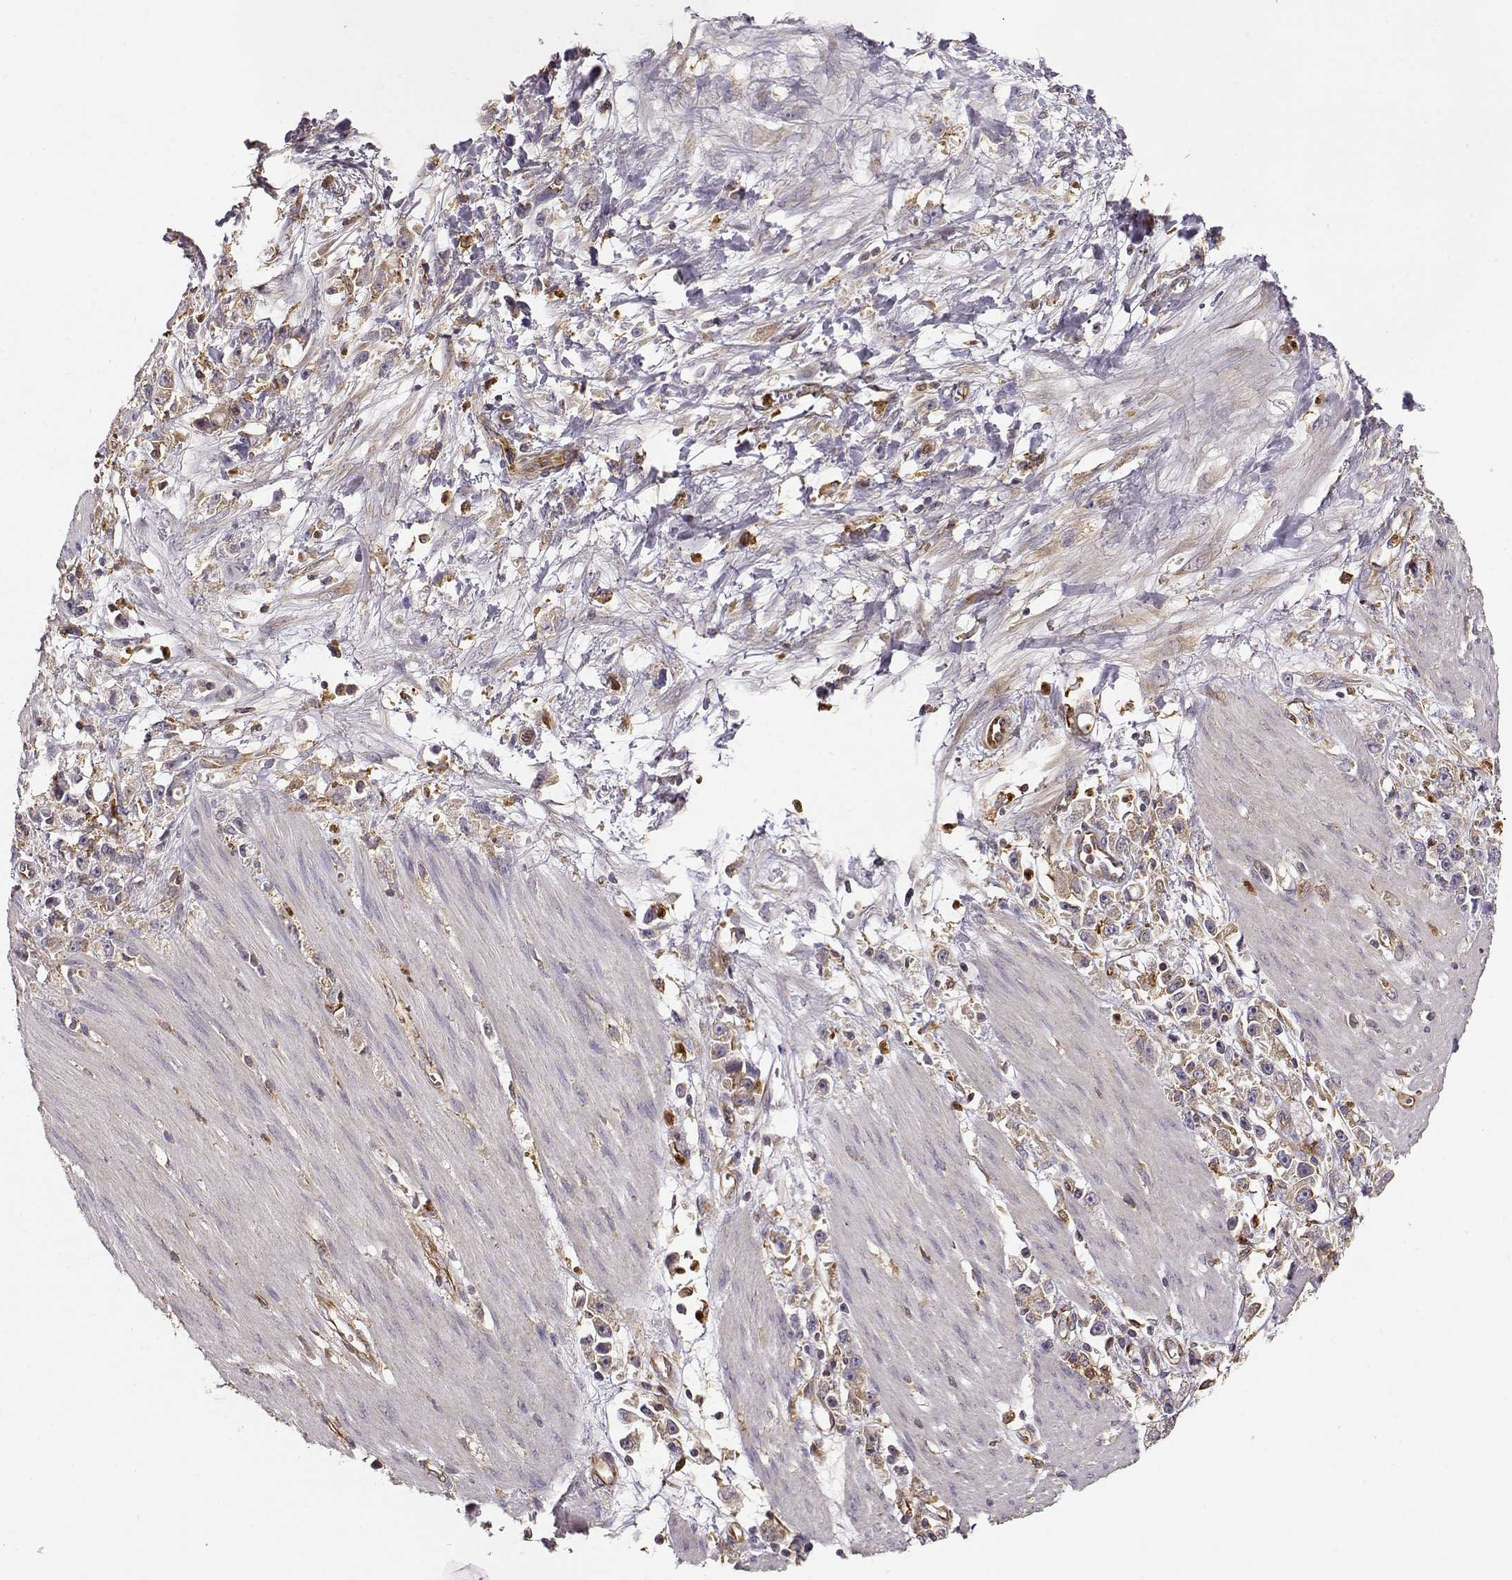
{"staining": {"intensity": "weak", "quantity": ">75%", "location": "cytoplasmic/membranous"}, "tissue": "stomach cancer", "cell_type": "Tumor cells", "image_type": "cancer", "snomed": [{"axis": "morphology", "description": "Adenocarcinoma, NOS"}, {"axis": "topography", "description": "Stomach"}], "caption": "Protein staining demonstrates weak cytoplasmic/membranous positivity in about >75% of tumor cells in stomach cancer. Using DAB (brown) and hematoxylin (blue) stains, captured at high magnification using brightfield microscopy.", "gene": "ARHGEF2", "patient": {"sex": "female", "age": 59}}